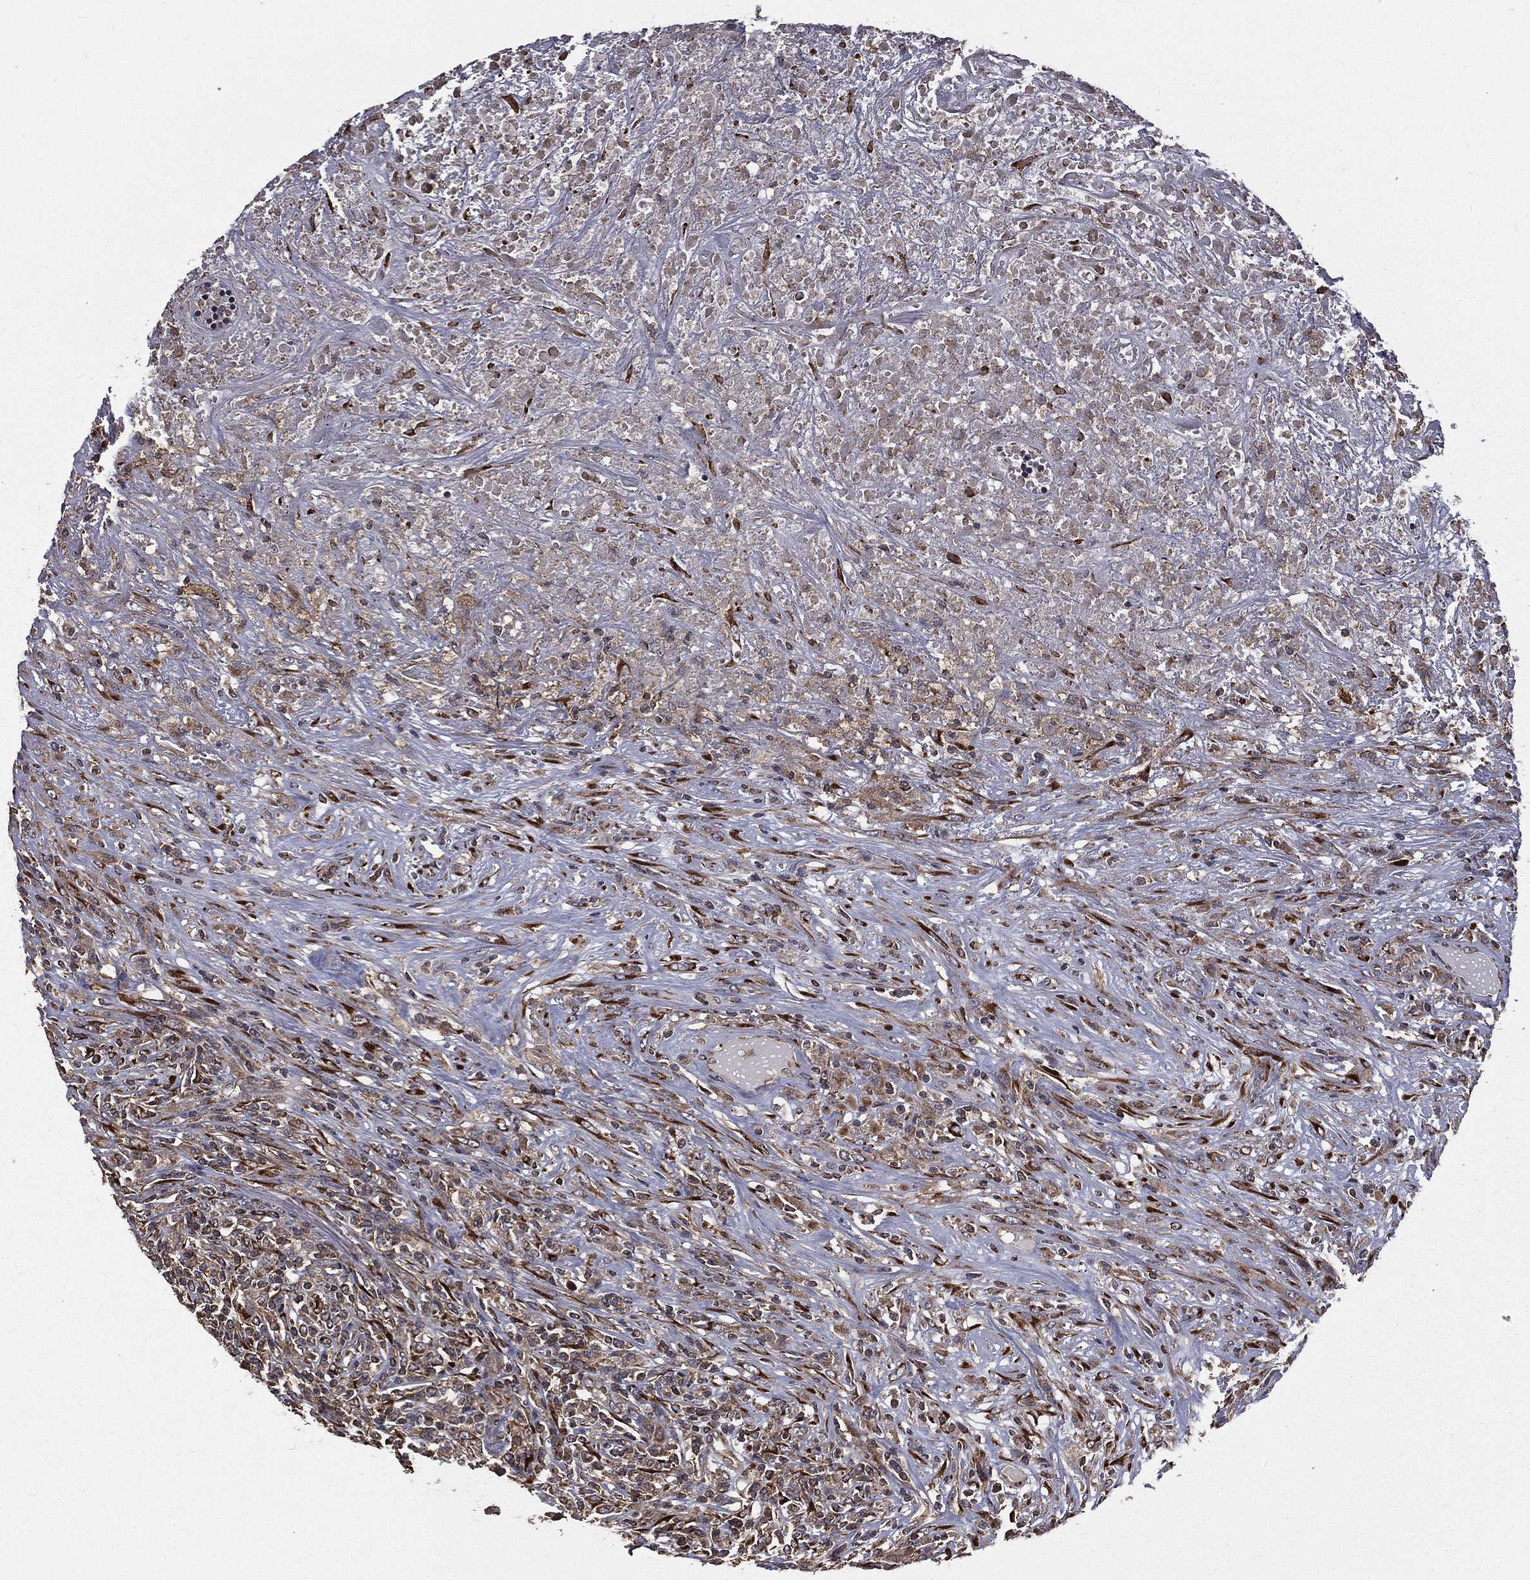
{"staining": {"intensity": "weak", "quantity": "25%-75%", "location": "cytoplasmic/membranous"}, "tissue": "lymphoma", "cell_type": "Tumor cells", "image_type": "cancer", "snomed": [{"axis": "morphology", "description": "Malignant lymphoma, non-Hodgkin's type, High grade"}, {"axis": "topography", "description": "Lung"}], "caption": "Immunohistochemical staining of human lymphoma demonstrates low levels of weak cytoplasmic/membranous positivity in approximately 25%-75% of tumor cells.", "gene": "OLFML1", "patient": {"sex": "male", "age": 79}}